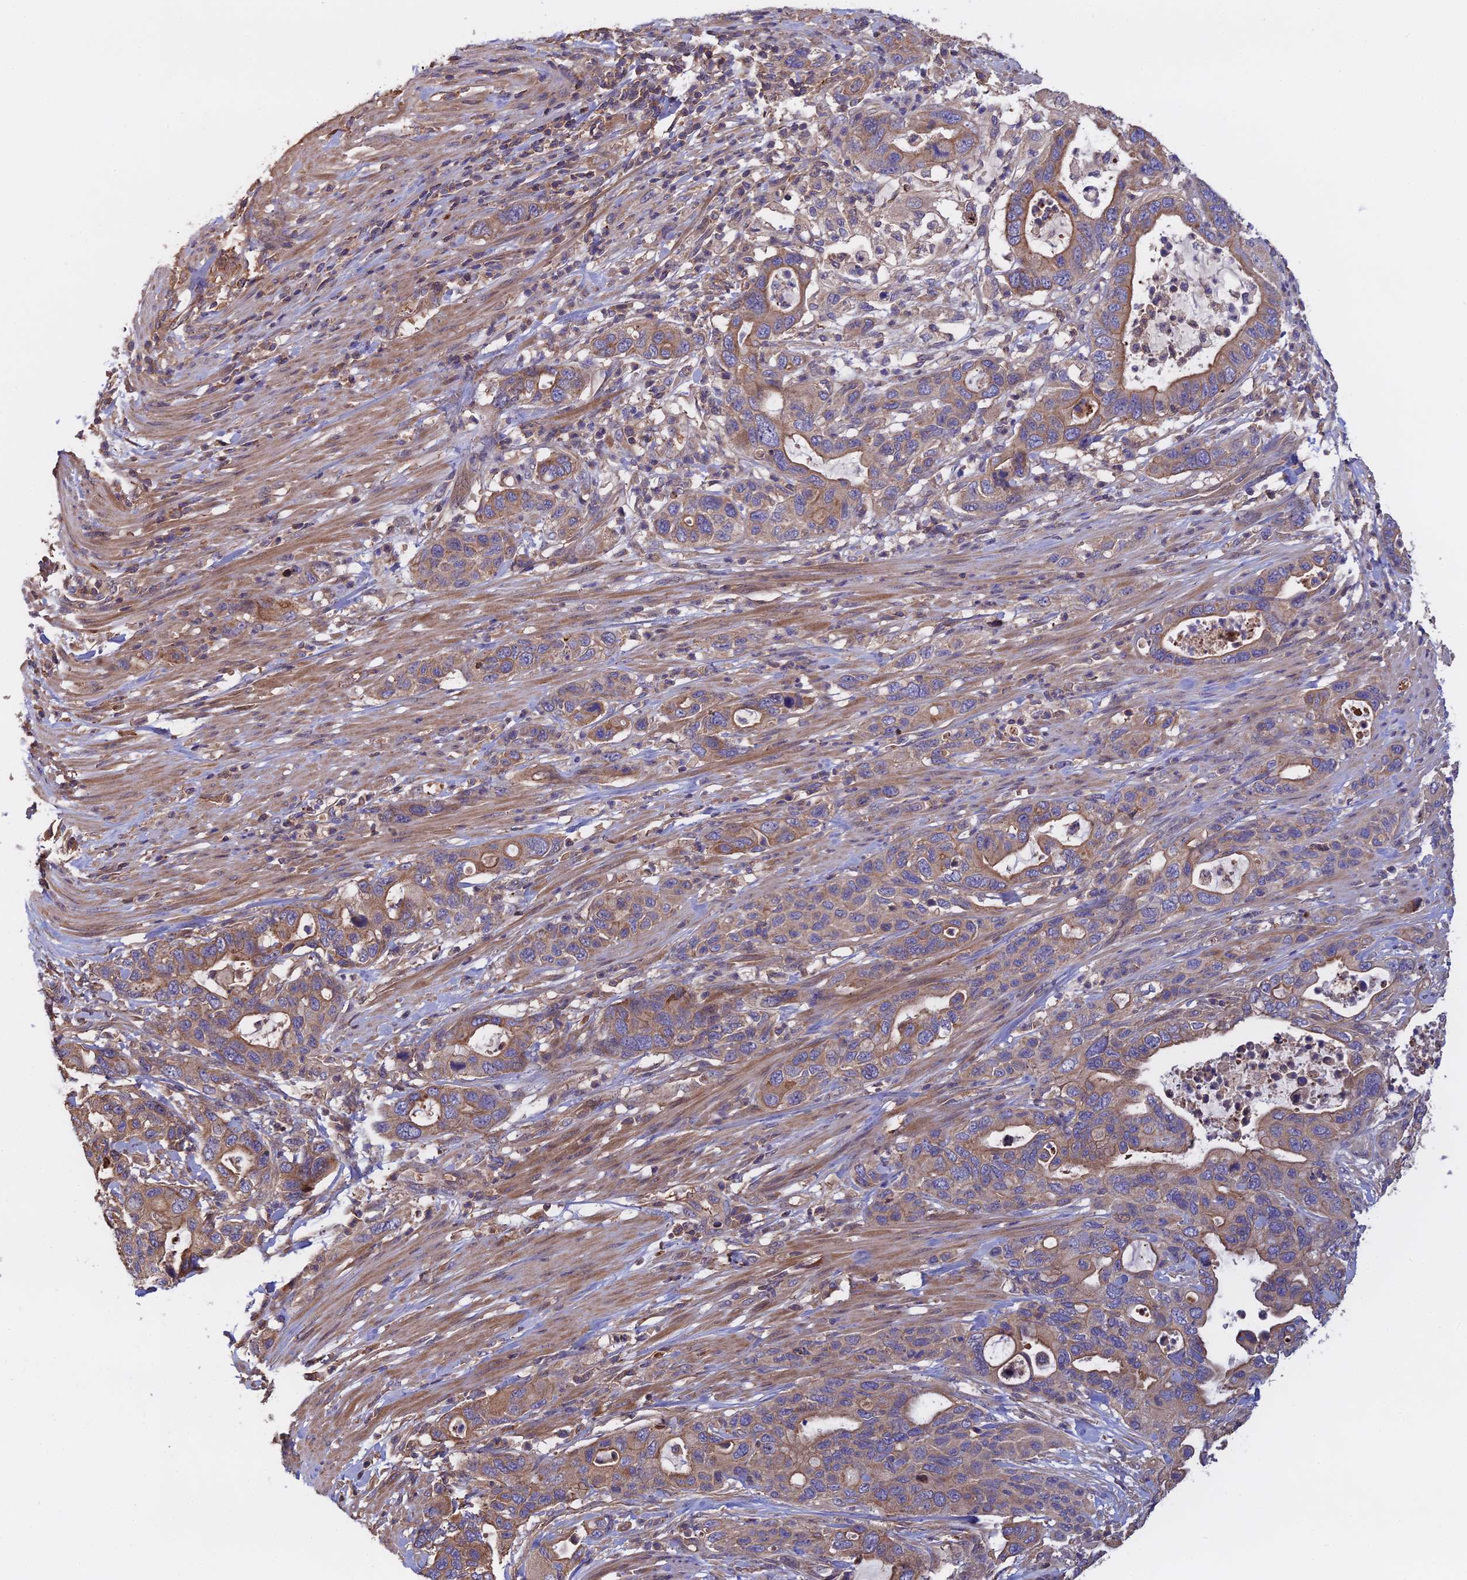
{"staining": {"intensity": "weak", "quantity": "25%-75%", "location": "cytoplasmic/membranous"}, "tissue": "pancreatic cancer", "cell_type": "Tumor cells", "image_type": "cancer", "snomed": [{"axis": "morphology", "description": "Adenocarcinoma, NOS"}, {"axis": "topography", "description": "Pancreas"}], "caption": "A histopathology image showing weak cytoplasmic/membranous positivity in about 25%-75% of tumor cells in adenocarcinoma (pancreatic), as visualized by brown immunohistochemical staining.", "gene": "GALR2", "patient": {"sex": "female", "age": 71}}